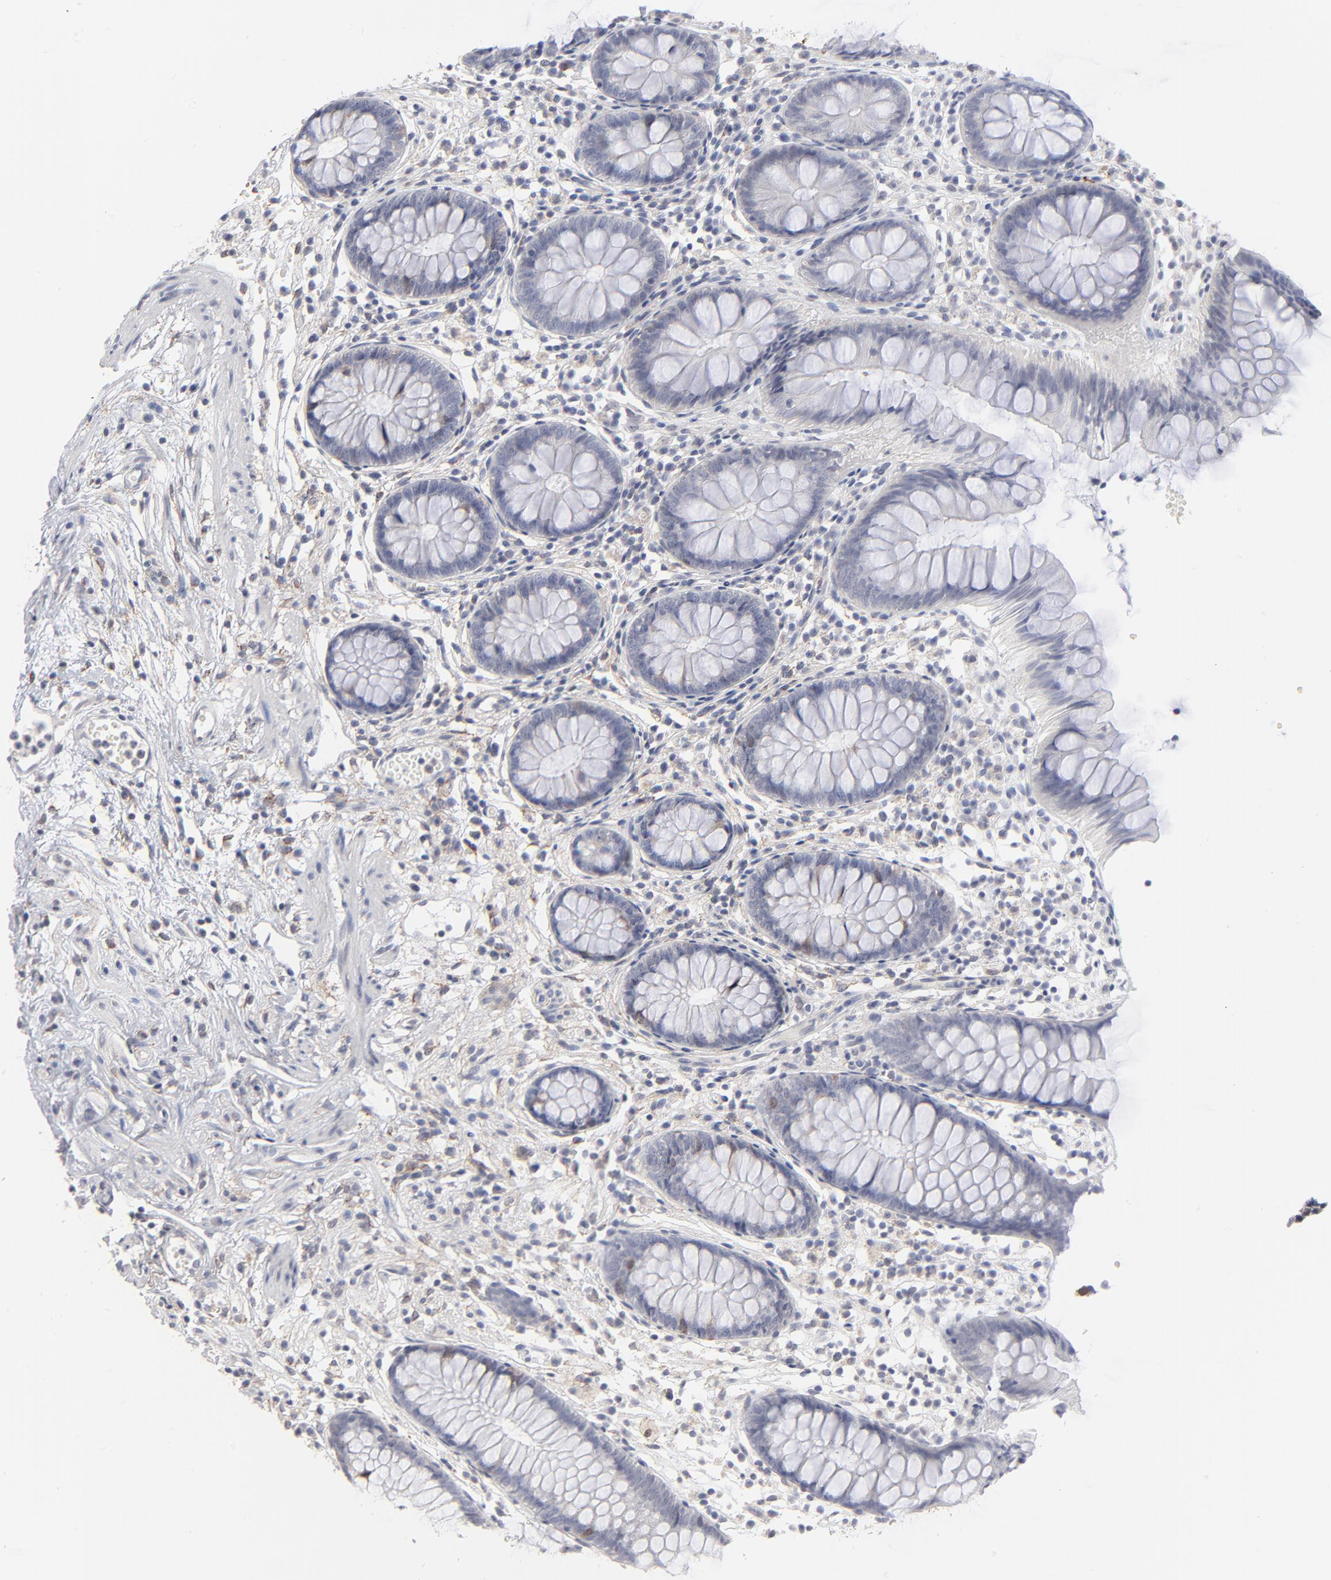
{"staining": {"intensity": "weak", "quantity": "<25%", "location": "cytoplasmic/membranous"}, "tissue": "appendix", "cell_type": "Glandular cells", "image_type": "normal", "snomed": [{"axis": "morphology", "description": "Normal tissue, NOS"}, {"axis": "topography", "description": "Appendix"}], "caption": "Immunohistochemistry image of benign appendix: human appendix stained with DAB shows no significant protein expression in glandular cells.", "gene": "AURKA", "patient": {"sex": "male", "age": 38}}